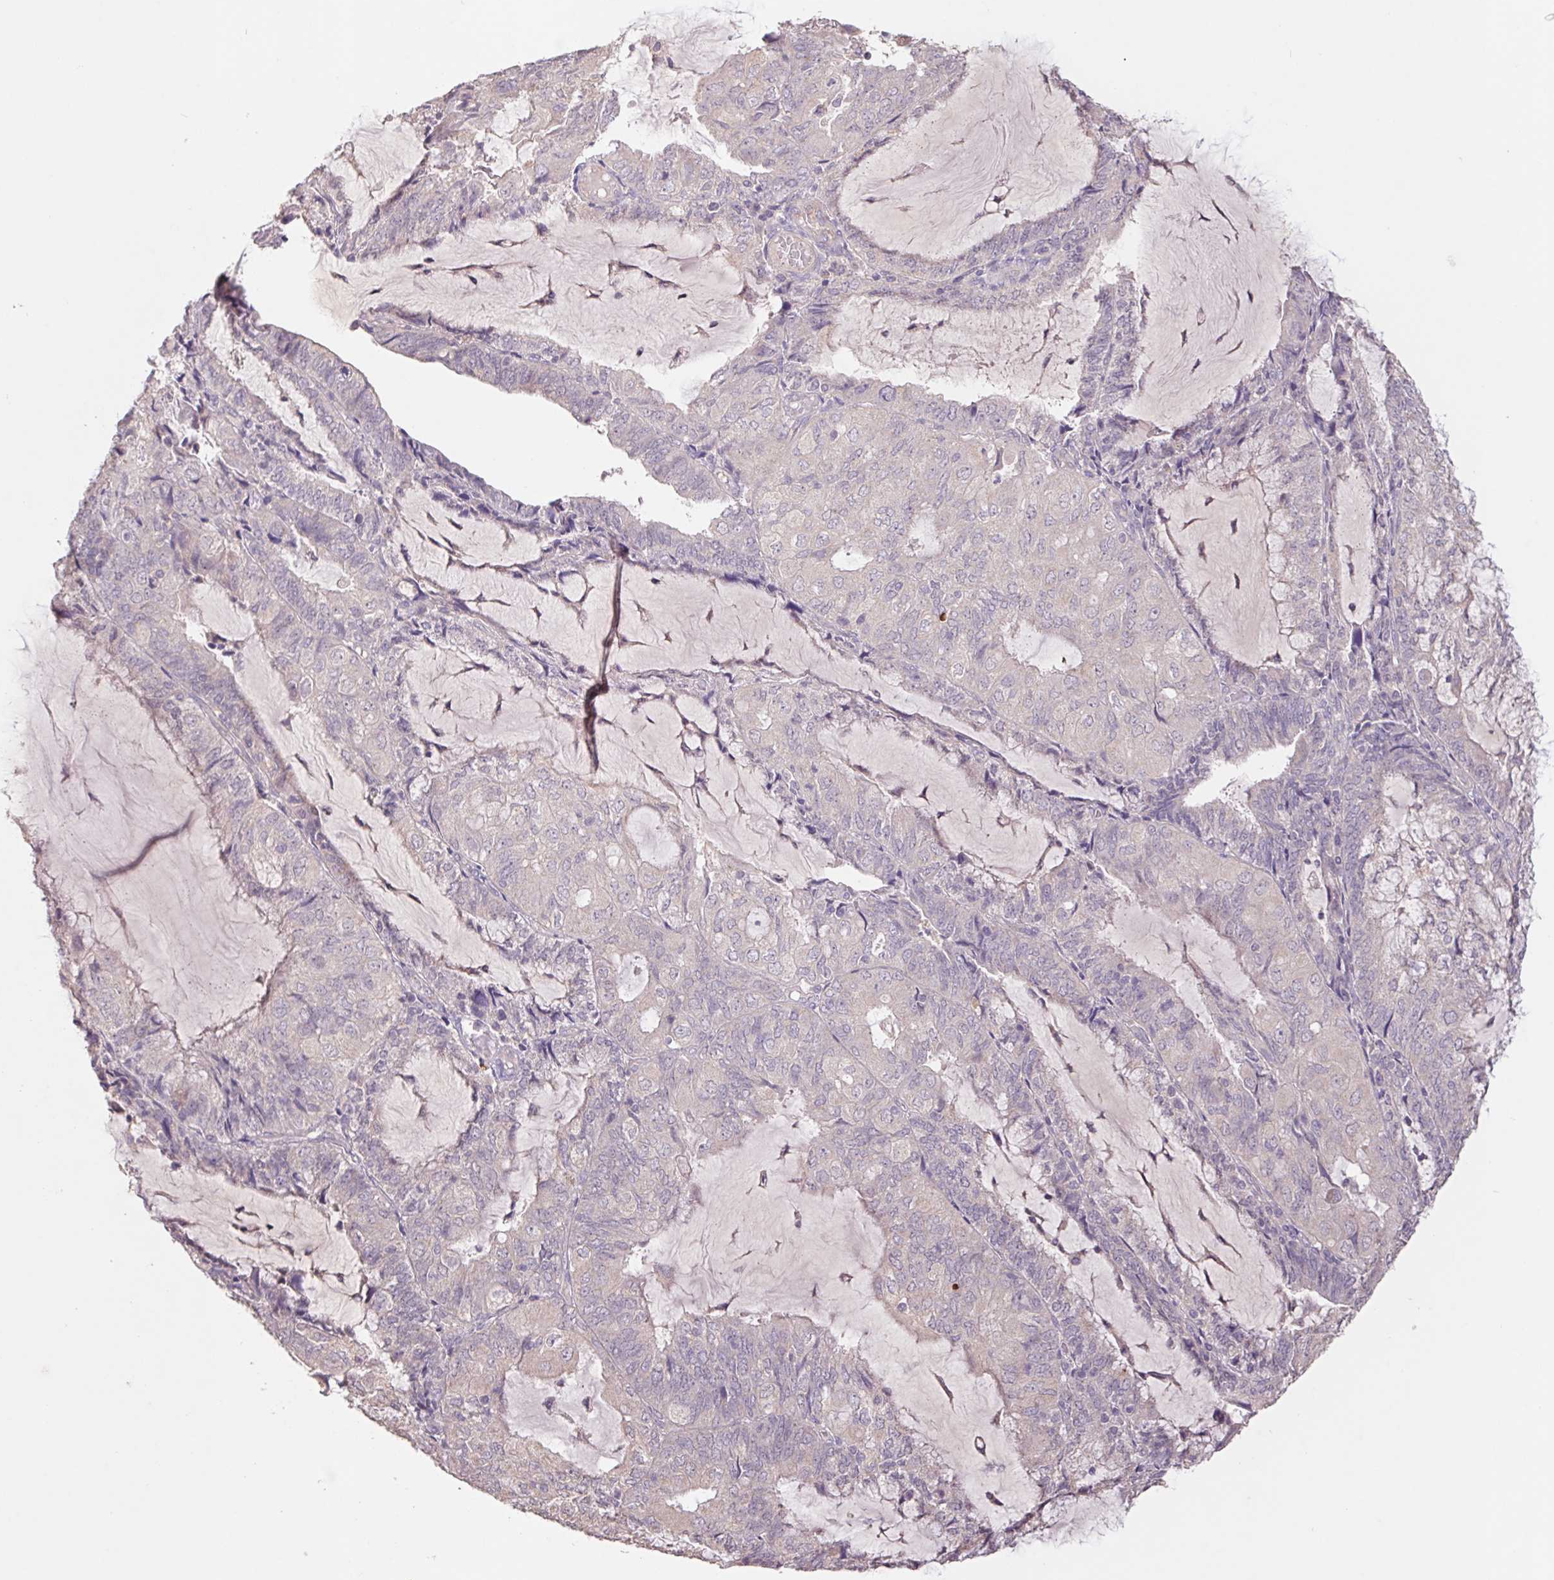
{"staining": {"intensity": "weak", "quantity": "<25%", "location": "cytoplasmic/membranous"}, "tissue": "endometrial cancer", "cell_type": "Tumor cells", "image_type": "cancer", "snomed": [{"axis": "morphology", "description": "Adenocarcinoma, NOS"}, {"axis": "topography", "description": "Endometrium"}], "caption": "Tumor cells are negative for protein expression in human adenocarcinoma (endometrial).", "gene": "GRM2", "patient": {"sex": "female", "age": 81}}